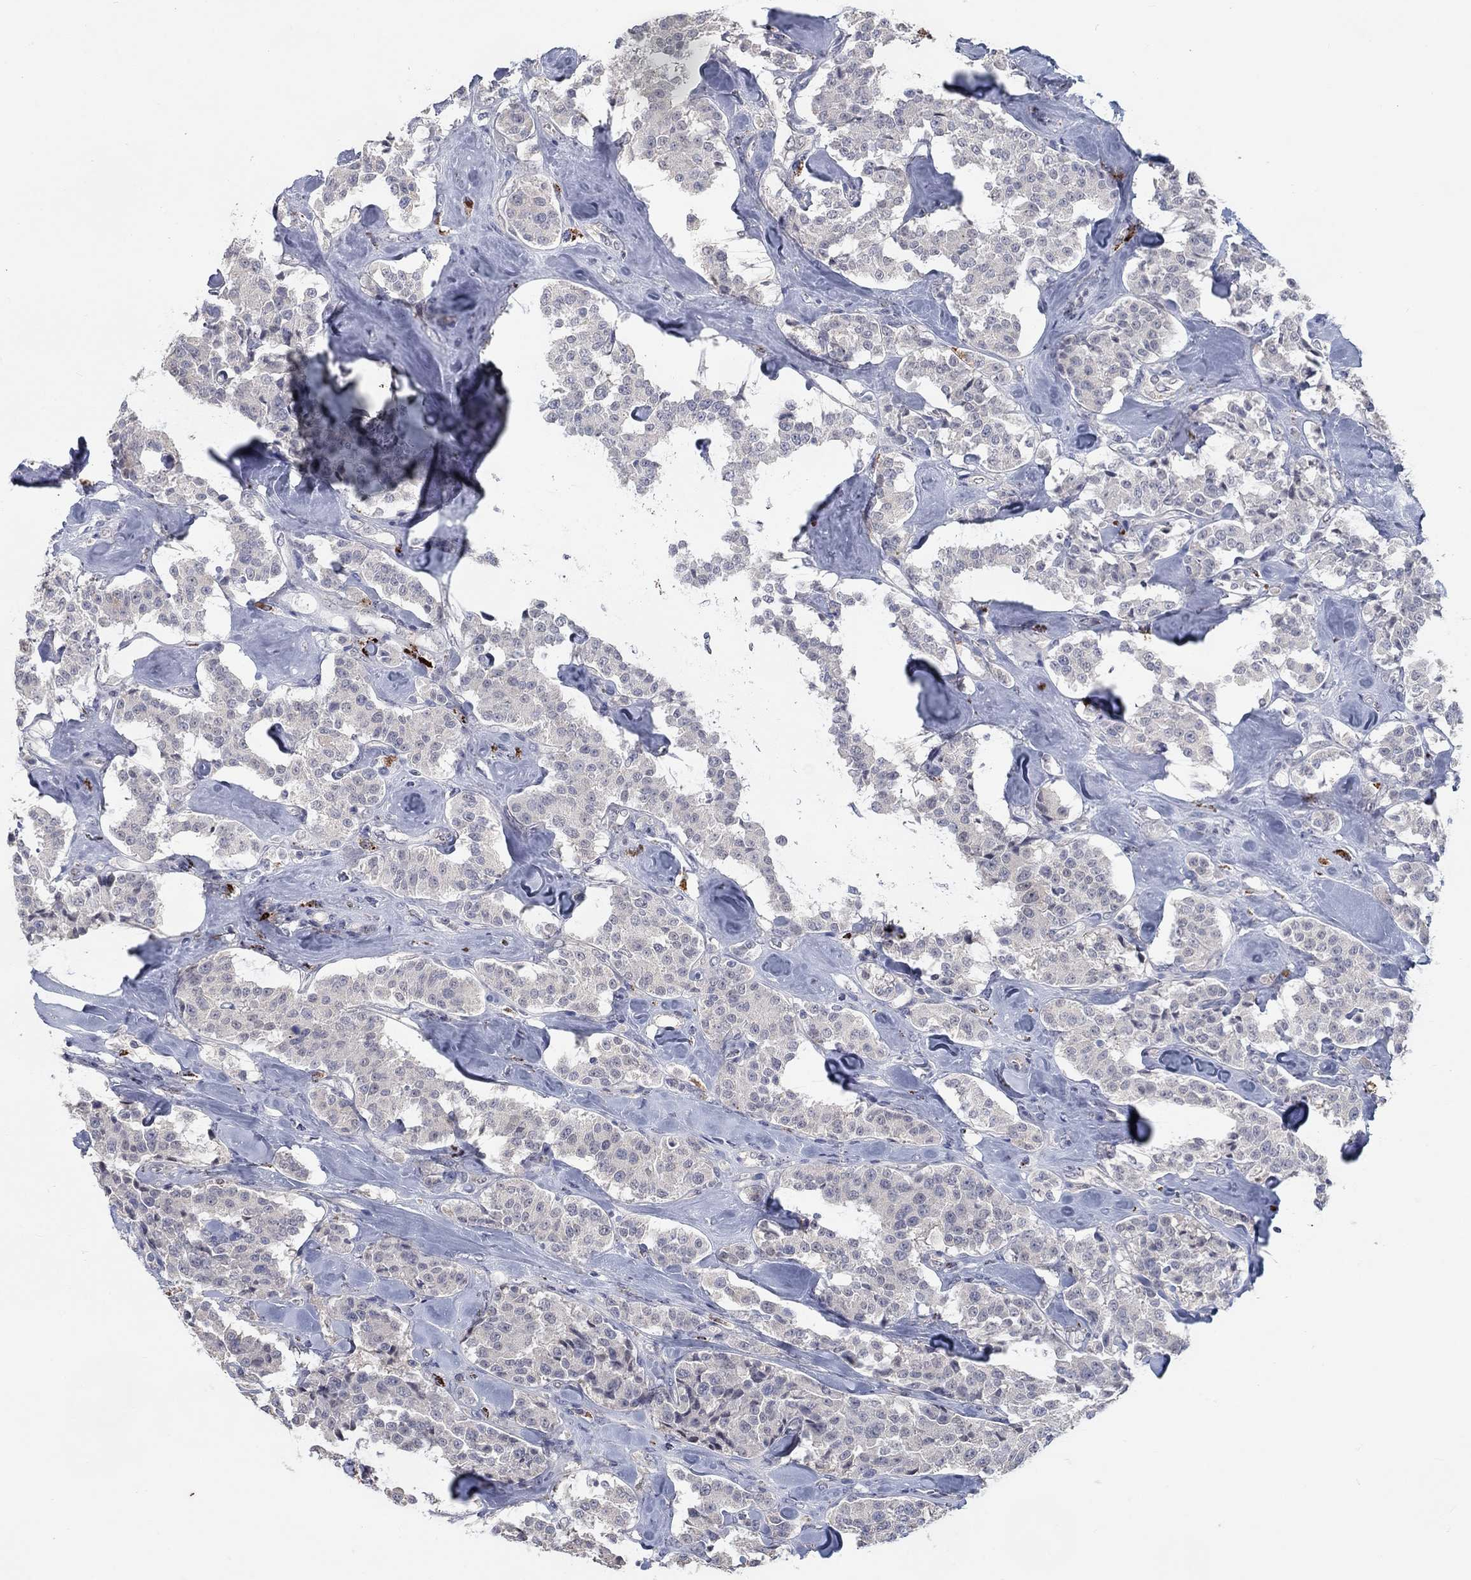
{"staining": {"intensity": "negative", "quantity": "none", "location": "none"}, "tissue": "carcinoid", "cell_type": "Tumor cells", "image_type": "cancer", "snomed": [{"axis": "morphology", "description": "Carcinoid, malignant, NOS"}, {"axis": "topography", "description": "Pancreas"}], "caption": "A micrograph of human carcinoid (malignant) is negative for staining in tumor cells.", "gene": "MTSS2", "patient": {"sex": "male", "age": 41}}